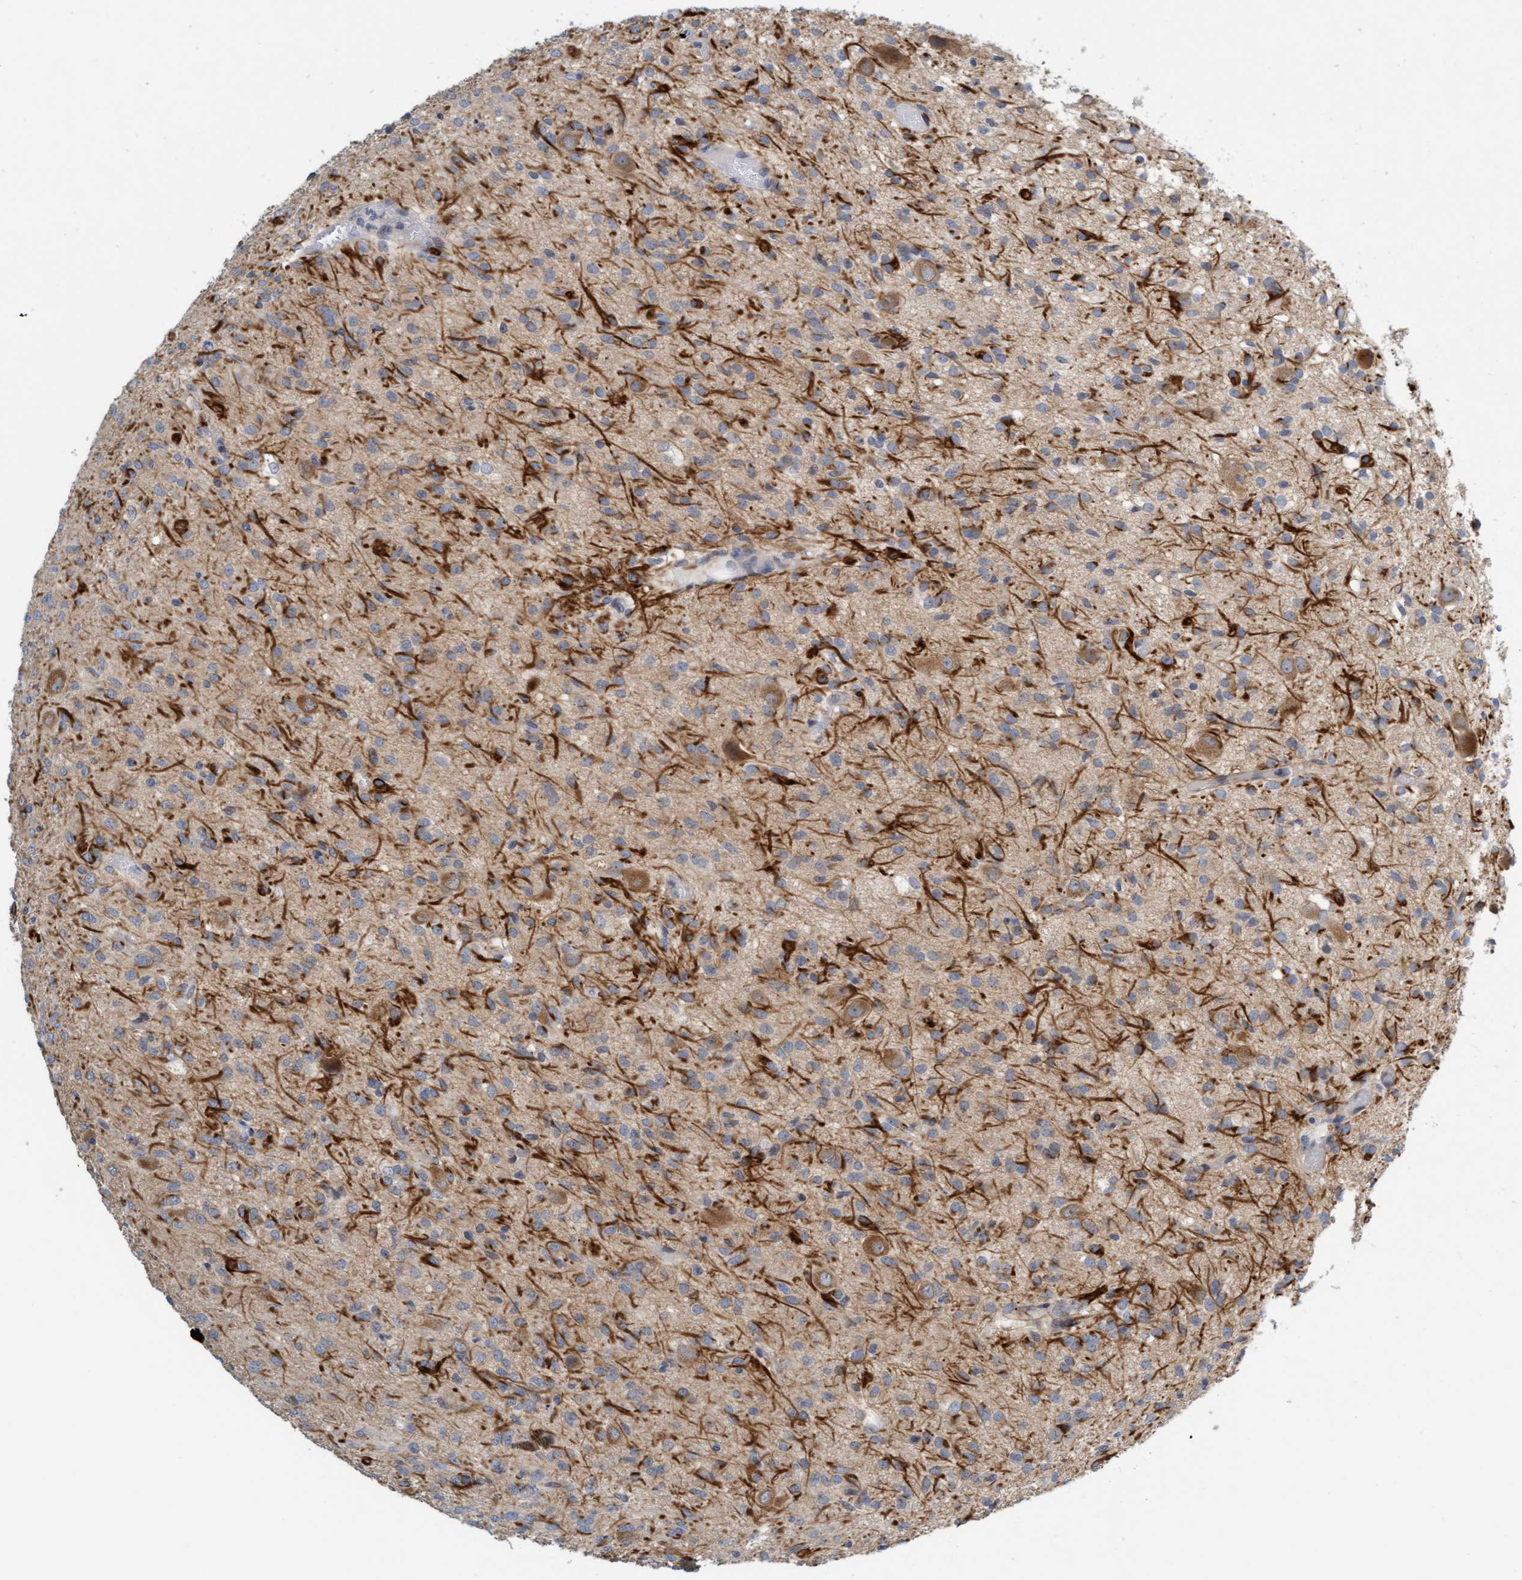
{"staining": {"intensity": "moderate", "quantity": "25%-75%", "location": "cytoplasmic/membranous"}, "tissue": "glioma", "cell_type": "Tumor cells", "image_type": "cancer", "snomed": [{"axis": "morphology", "description": "Glioma, malignant, High grade"}, {"axis": "topography", "description": "Brain"}], "caption": "Protein expression analysis of human malignant high-grade glioma reveals moderate cytoplasmic/membranous expression in about 25%-75% of tumor cells.", "gene": "TSTD2", "patient": {"sex": "female", "age": 59}}